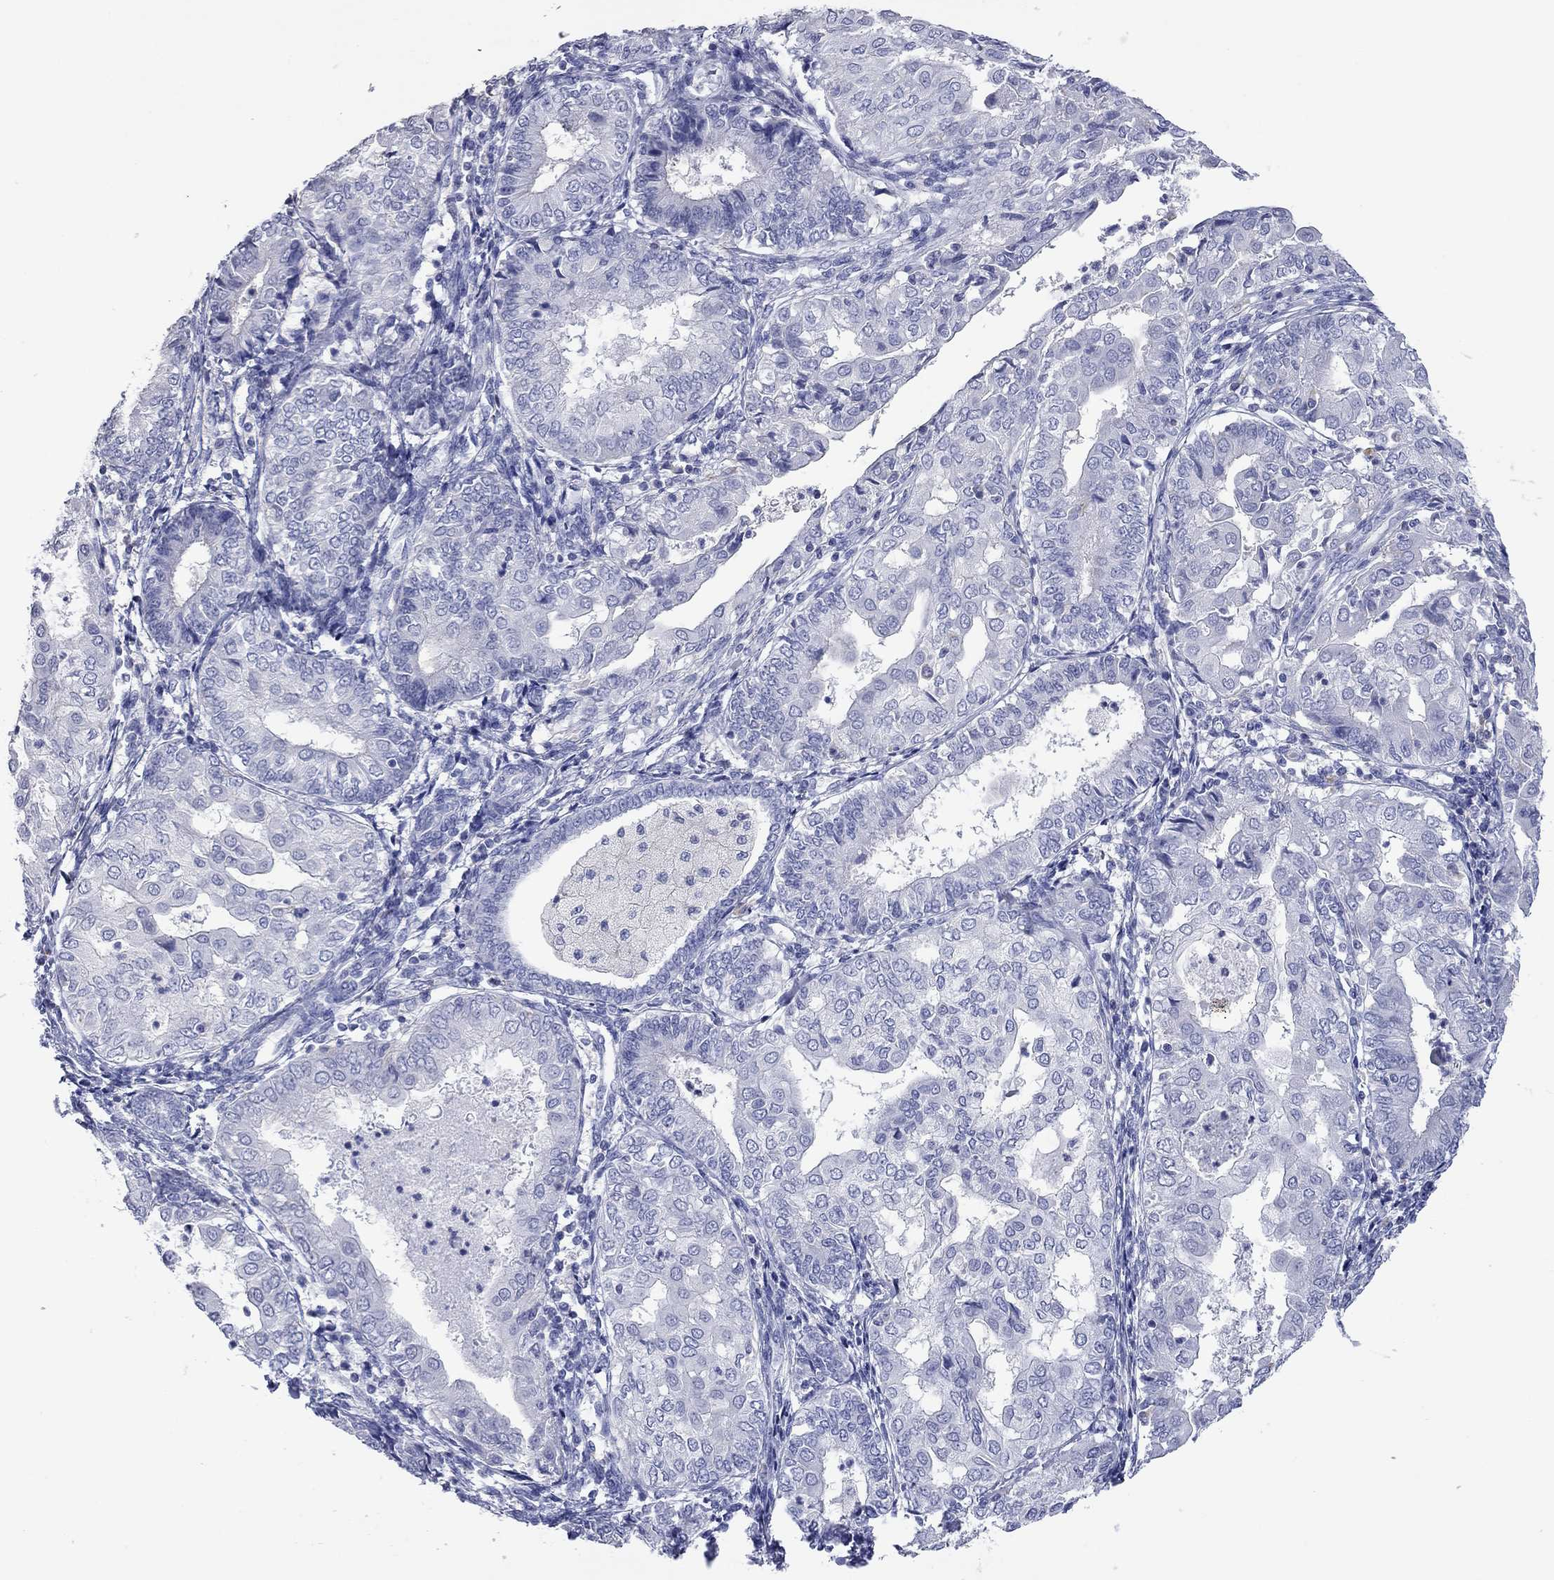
{"staining": {"intensity": "negative", "quantity": "none", "location": "none"}, "tissue": "endometrial cancer", "cell_type": "Tumor cells", "image_type": "cancer", "snomed": [{"axis": "morphology", "description": "Adenocarcinoma, NOS"}, {"axis": "topography", "description": "Endometrium"}], "caption": "A high-resolution photomicrograph shows IHC staining of endometrial cancer, which displays no significant staining in tumor cells.", "gene": "ACTL7B", "patient": {"sex": "female", "age": 68}}